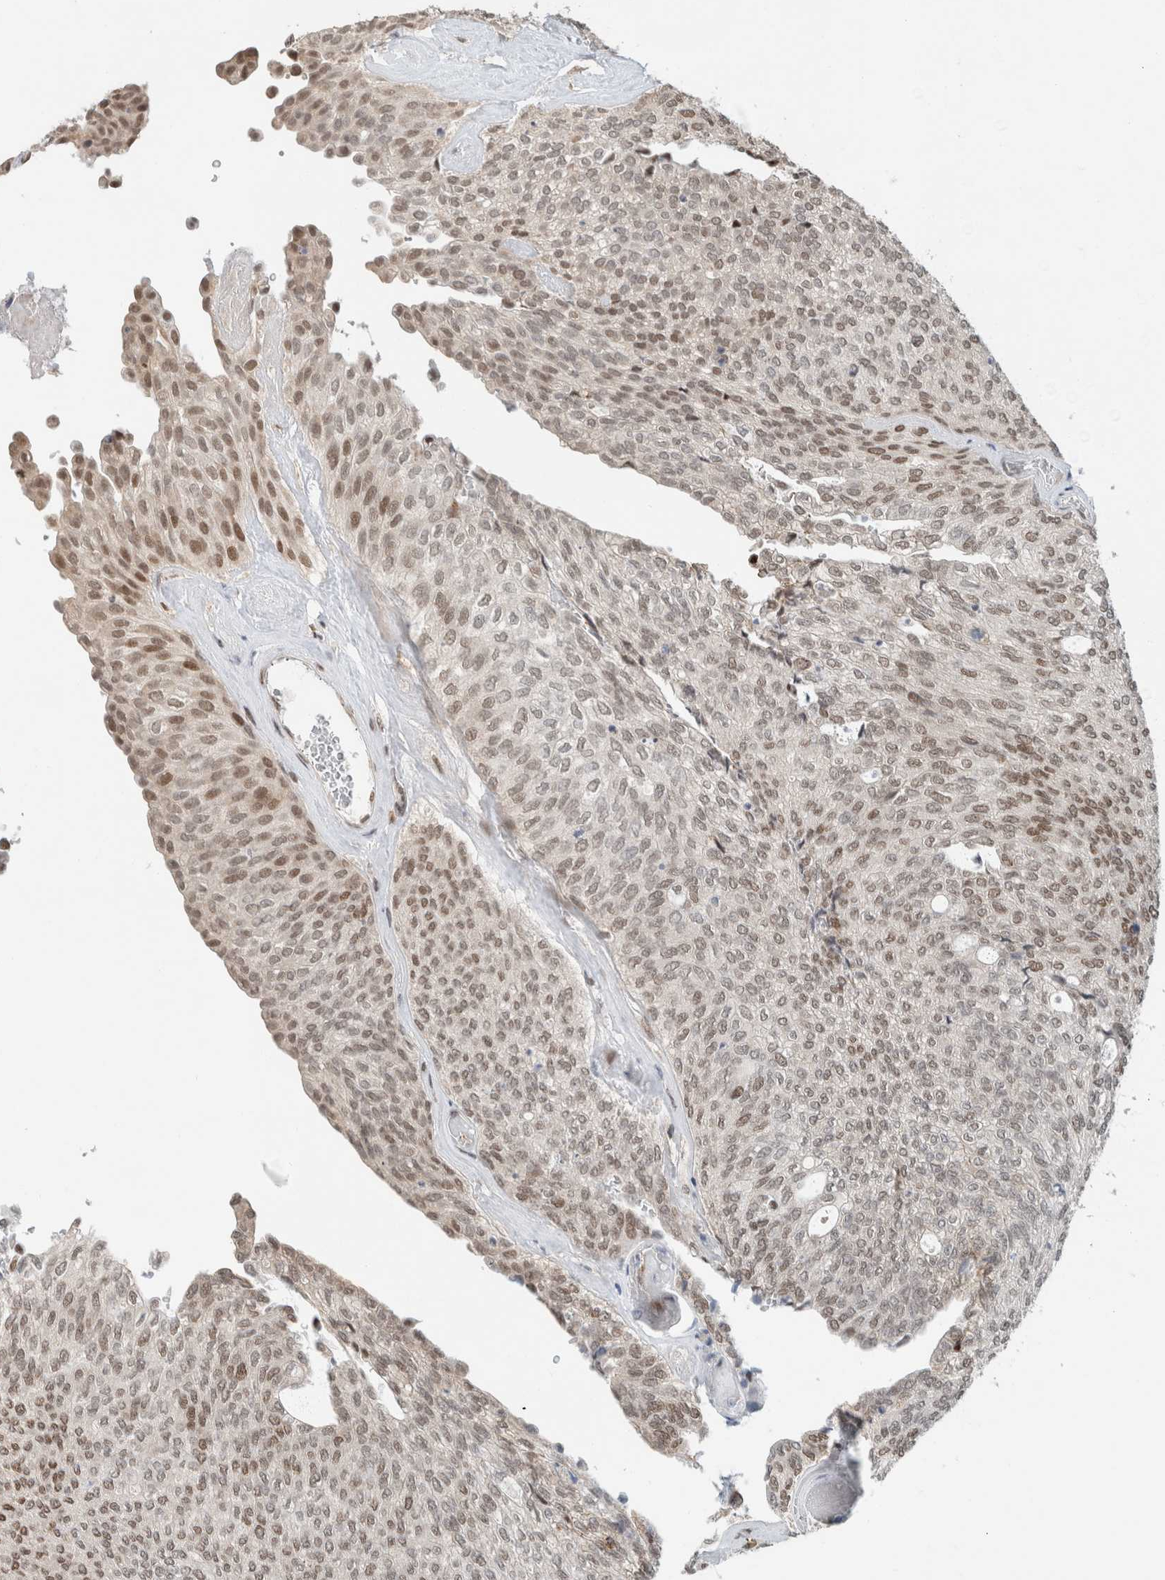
{"staining": {"intensity": "moderate", "quantity": ">75%", "location": "nuclear"}, "tissue": "urothelial cancer", "cell_type": "Tumor cells", "image_type": "cancer", "snomed": [{"axis": "morphology", "description": "Urothelial carcinoma, Low grade"}, {"axis": "topography", "description": "Urinary bladder"}], "caption": "High-magnification brightfield microscopy of urothelial carcinoma (low-grade) stained with DAB (3,3'-diaminobenzidine) (brown) and counterstained with hematoxylin (blue). tumor cells exhibit moderate nuclear staining is identified in approximately>75% of cells.", "gene": "HNRNPR", "patient": {"sex": "female", "age": 79}}